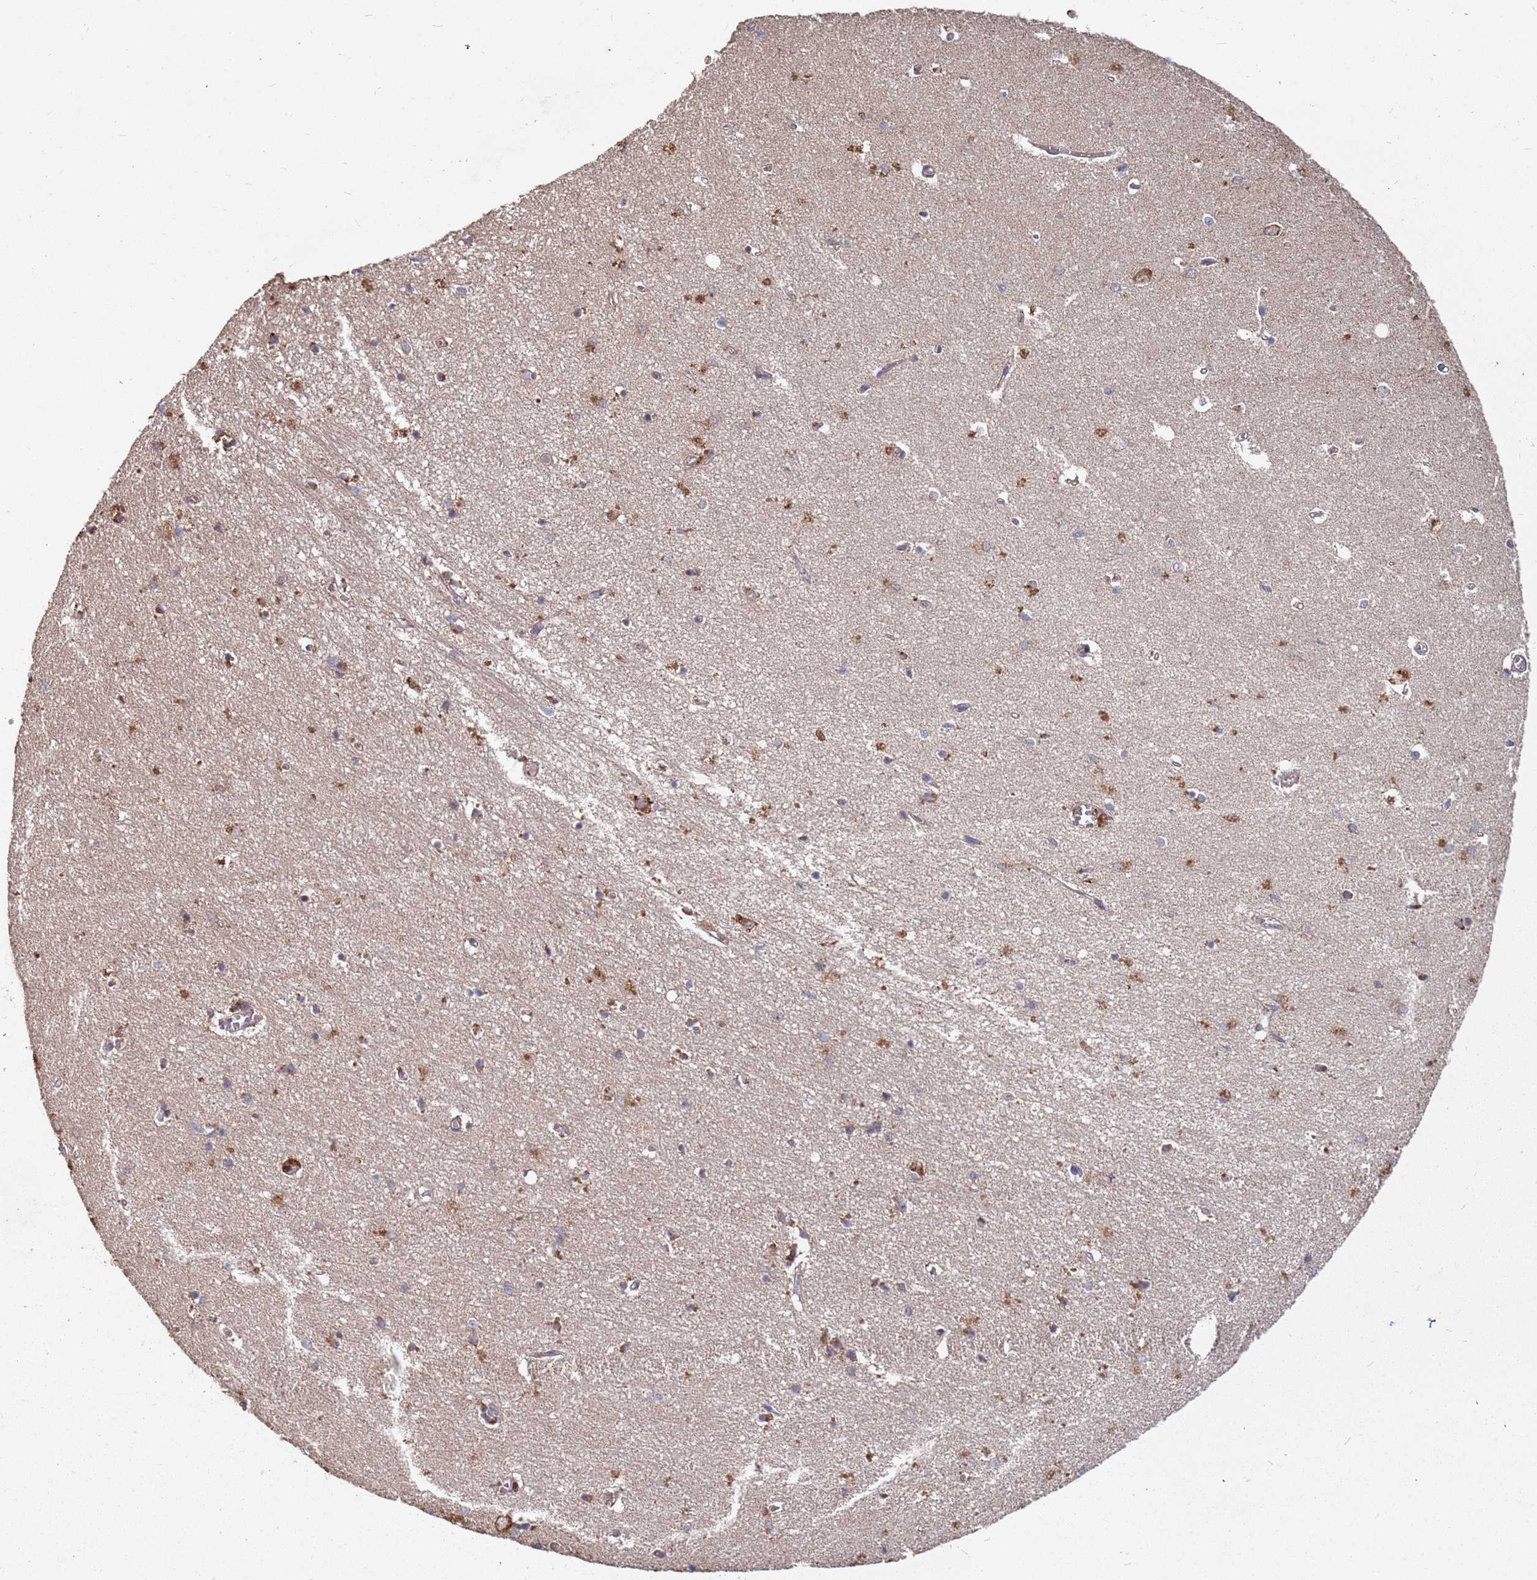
{"staining": {"intensity": "moderate", "quantity": "<25%", "location": "cytoplasmic/membranous"}, "tissue": "hippocampus", "cell_type": "Glial cells", "image_type": "normal", "snomed": [{"axis": "morphology", "description": "Normal tissue, NOS"}, {"axis": "topography", "description": "Hippocampus"}], "caption": "Immunohistochemistry micrograph of benign hippocampus: hippocampus stained using immunohistochemistry shows low levels of moderate protein expression localized specifically in the cytoplasmic/membranous of glial cells, appearing as a cytoplasmic/membranous brown color.", "gene": "ATG5", "patient": {"sex": "female", "age": 64}}